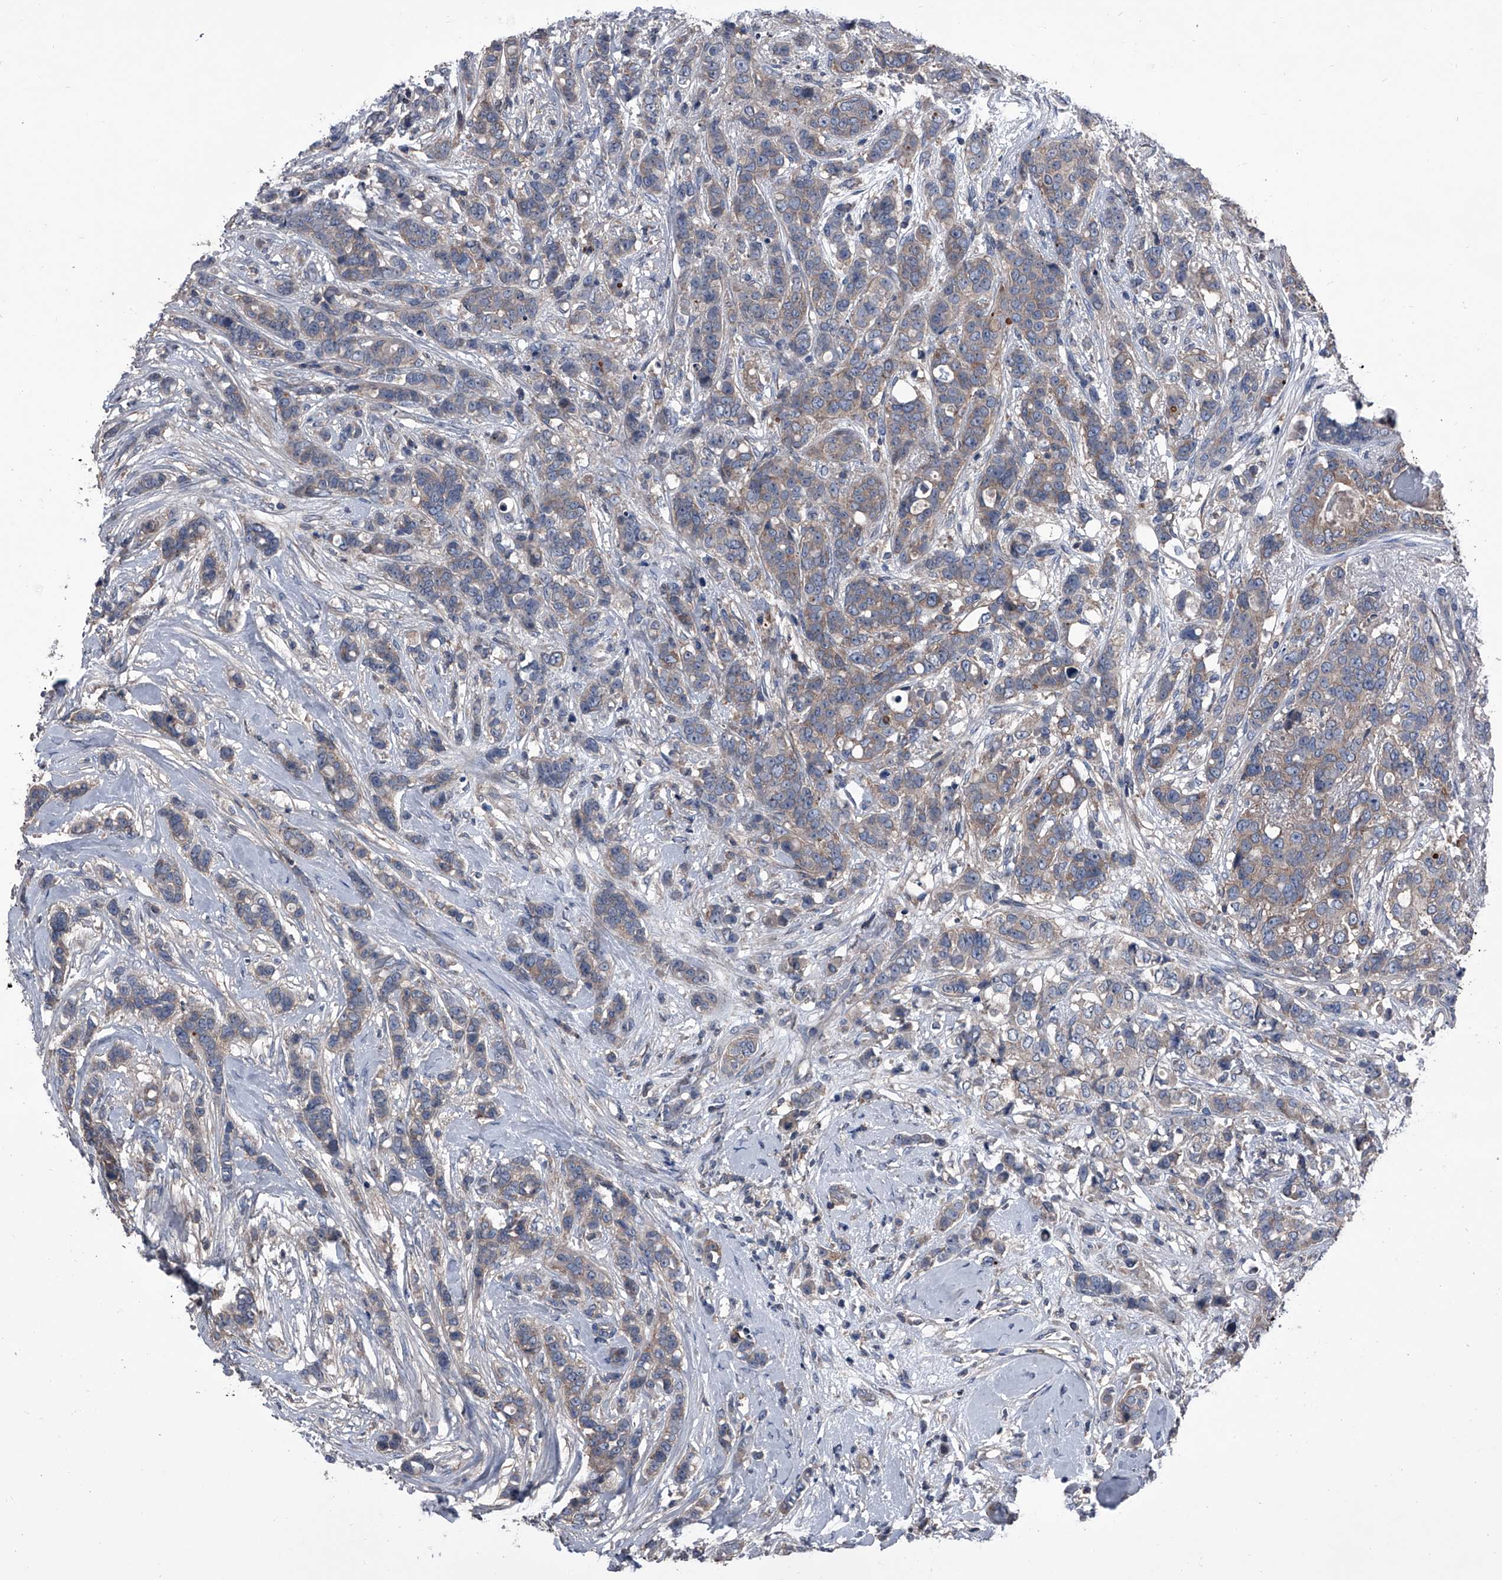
{"staining": {"intensity": "weak", "quantity": "25%-75%", "location": "cytoplasmic/membranous"}, "tissue": "breast cancer", "cell_type": "Tumor cells", "image_type": "cancer", "snomed": [{"axis": "morphology", "description": "Lobular carcinoma"}, {"axis": "topography", "description": "Breast"}], "caption": "The image reveals a brown stain indicating the presence of a protein in the cytoplasmic/membranous of tumor cells in lobular carcinoma (breast).", "gene": "PIP5K1A", "patient": {"sex": "female", "age": 51}}